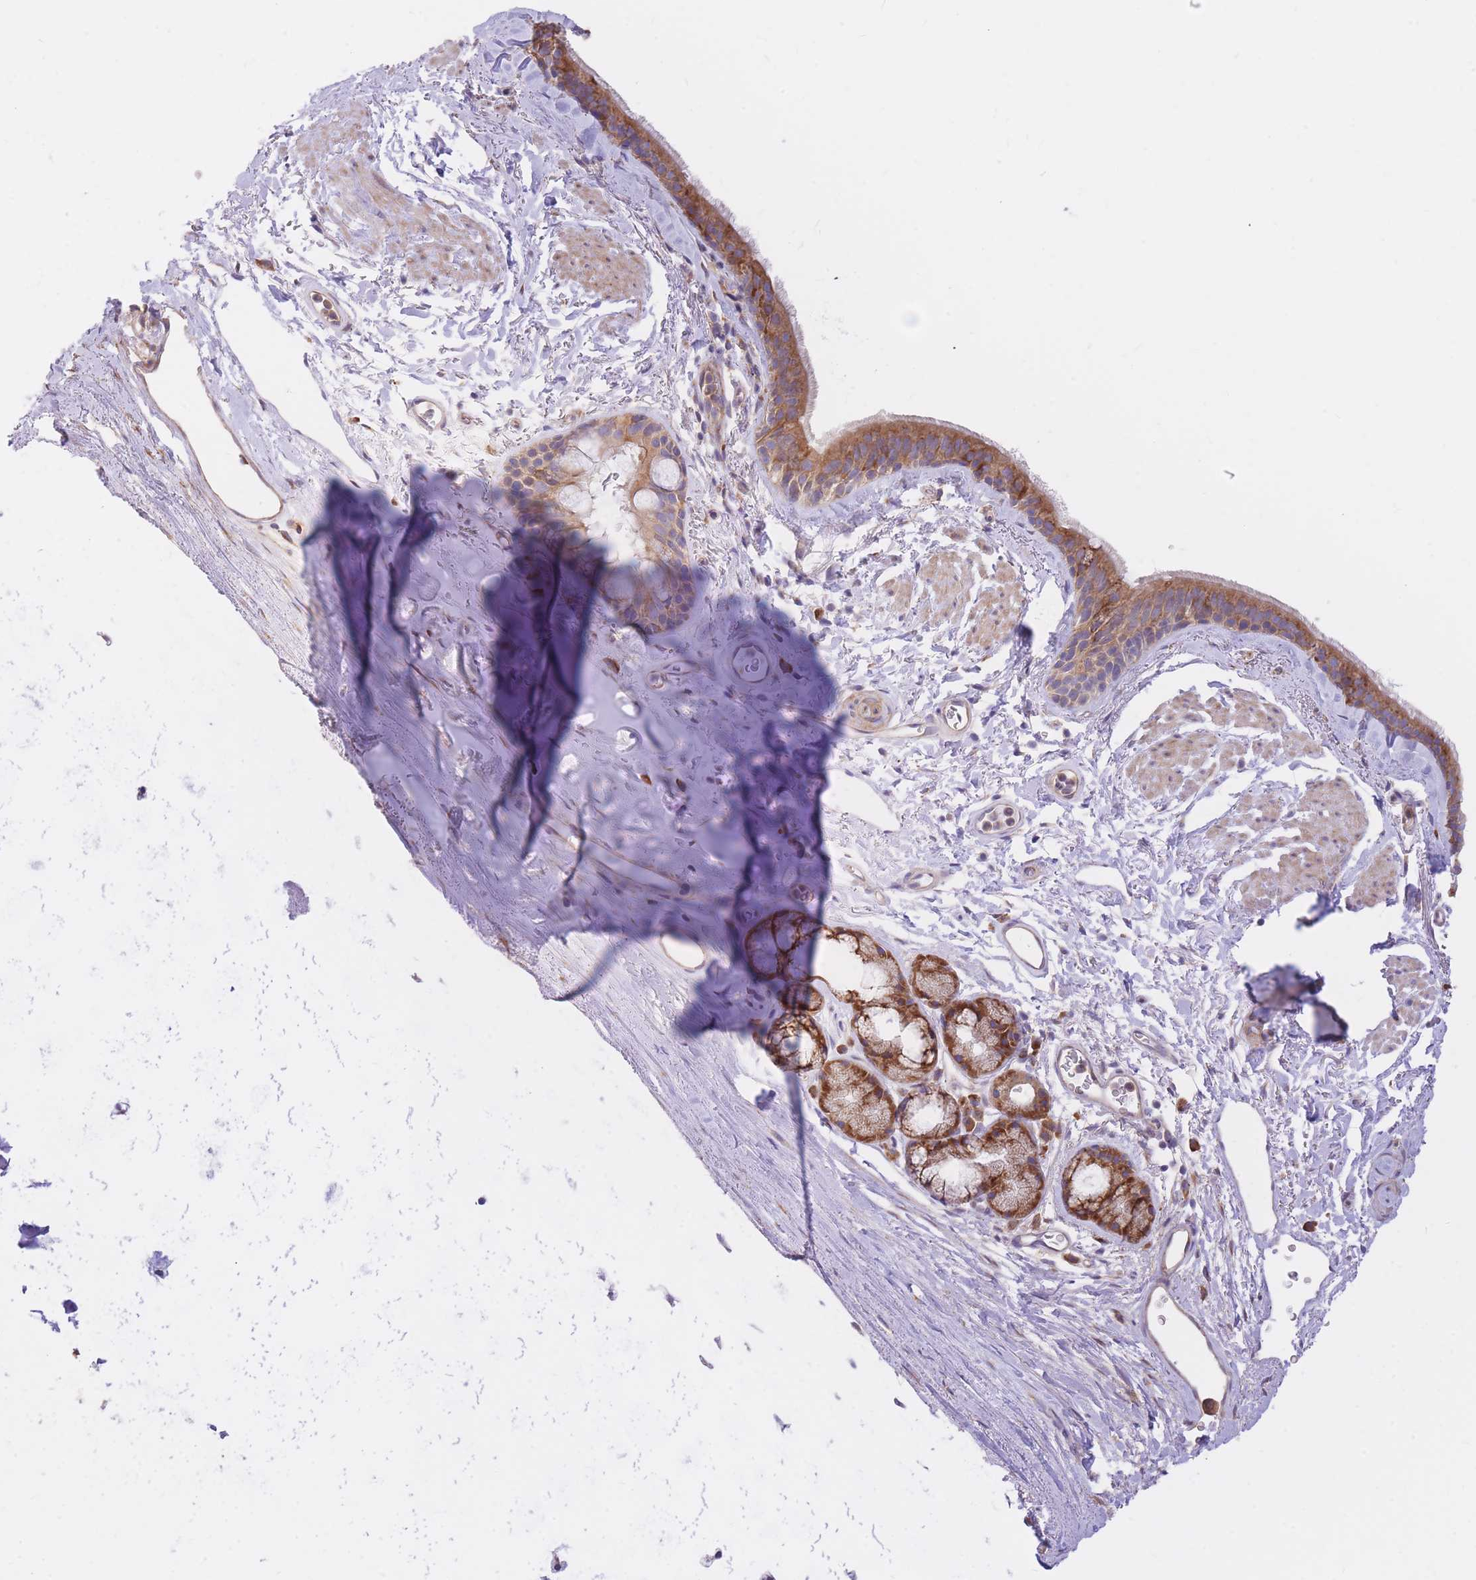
{"staining": {"intensity": "moderate", "quantity": ">75%", "location": "cytoplasmic/membranous"}, "tissue": "bronchus", "cell_type": "Respiratory epithelial cells", "image_type": "normal", "snomed": [{"axis": "morphology", "description": "Normal tissue, NOS"}, {"axis": "topography", "description": "Lymph node"}, {"axis": "topography", "description": "Cartilage tissue"}, {"axis": "topography", "description": "Bronchus"}], "caption": "The image demonstrates staining of normal bronchus, revealing moderate cytoplasmic/membranous protein positivity (brown color) within respiratory epithelial cells. (Stains: DAB in brown, nuclei in blue, Microscopy: brightfield microscopy at high magnification).", "gene": "GBP7", "patient": {"sex": "female", "age": 70}}